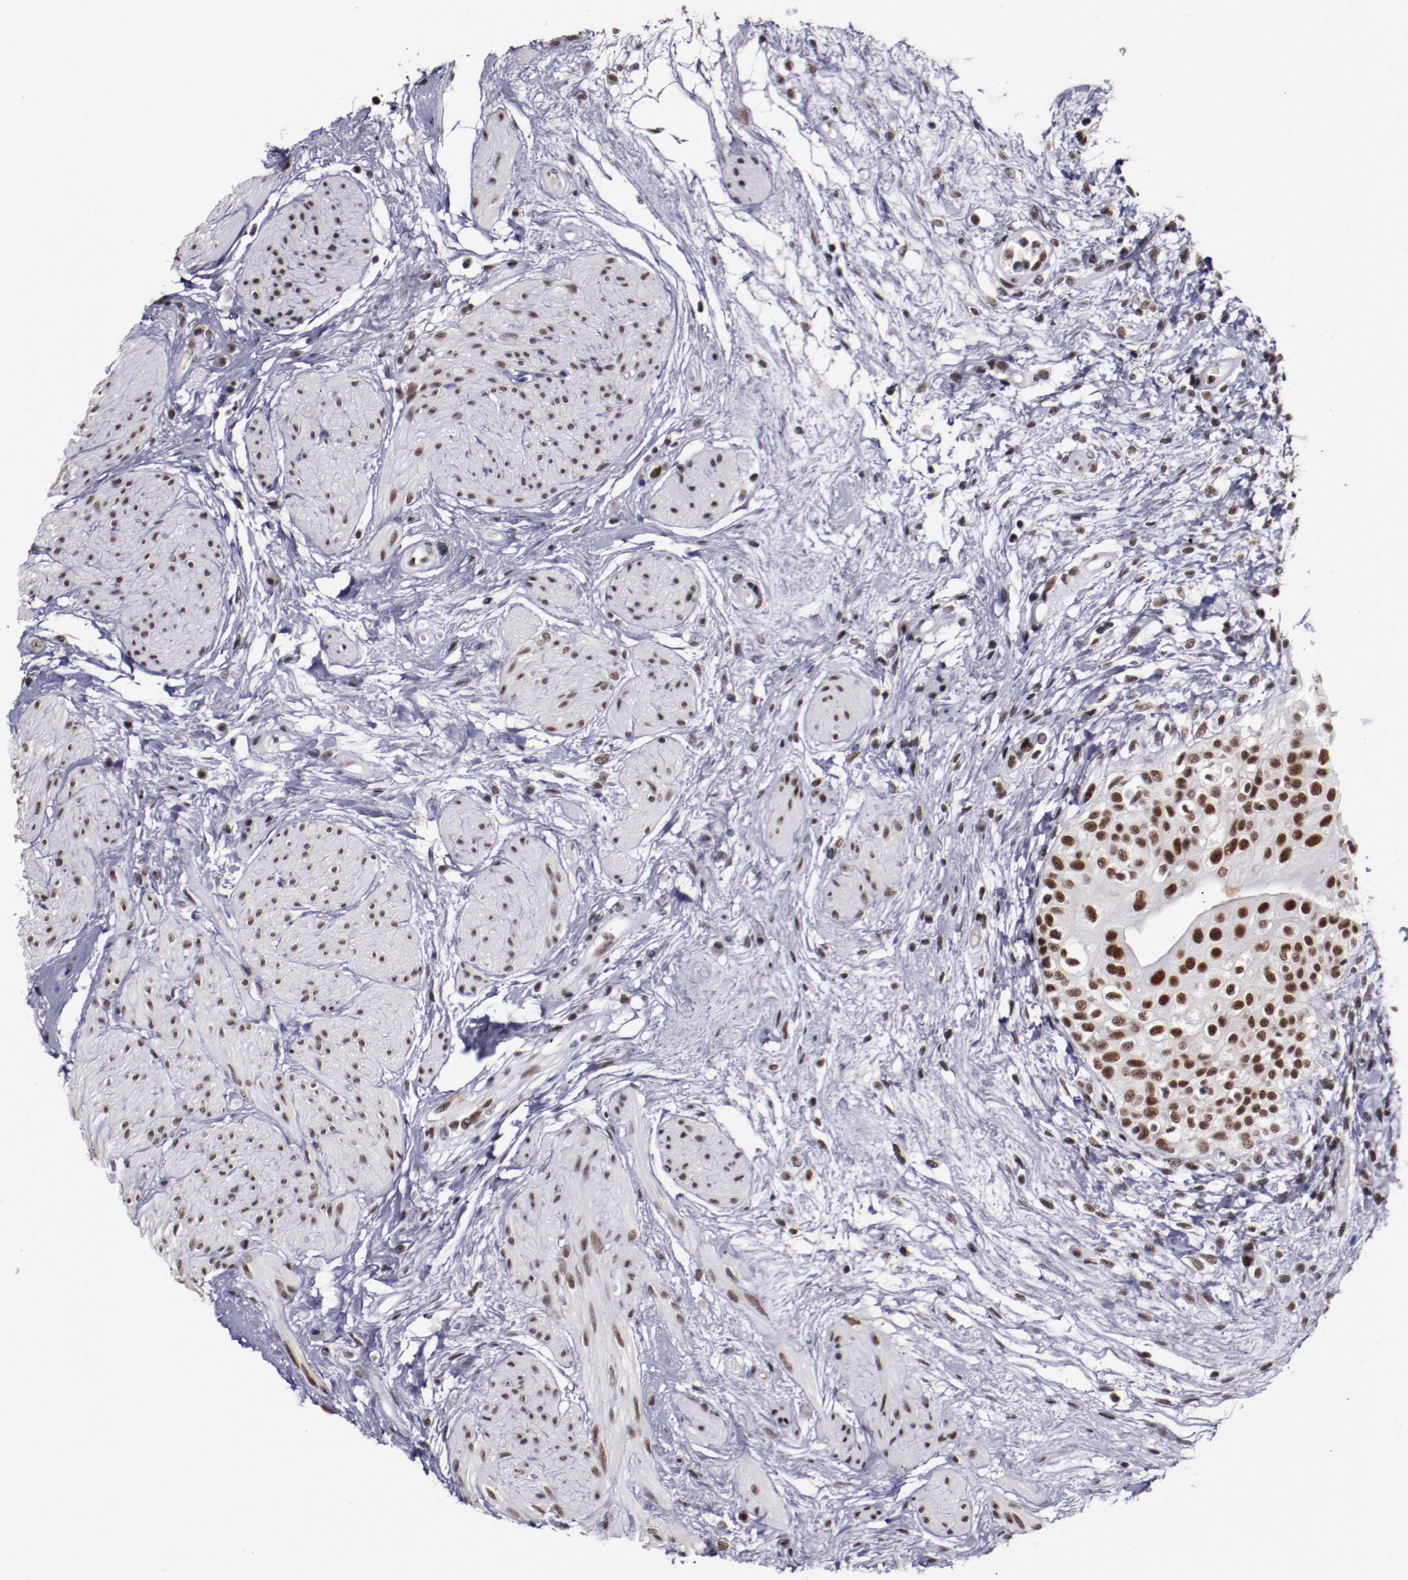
{"staining": {"intensity": "strong", "quantity": ">75%", "location": "nuclear"}, "tissue": "urinary bladder", "cell_type": "Urothelial cells", "image_type": "normal", "snomed": [{"axis": "morphology", "description": "Normal tissue, NOS"}, {"axis": "topography", "description": "Urinary bladder"}], "caption": "Protein staining of benign urinary bladder reveals strong nuclear staining in approximately >75% of urothelial cells. (DAB (3,3'-diaminobenzidine) IHC, brown staining for protein, blue staining for nuclei).", "gene": "PPP4R3A", "patient": {"sex": "female", "age": 55}}